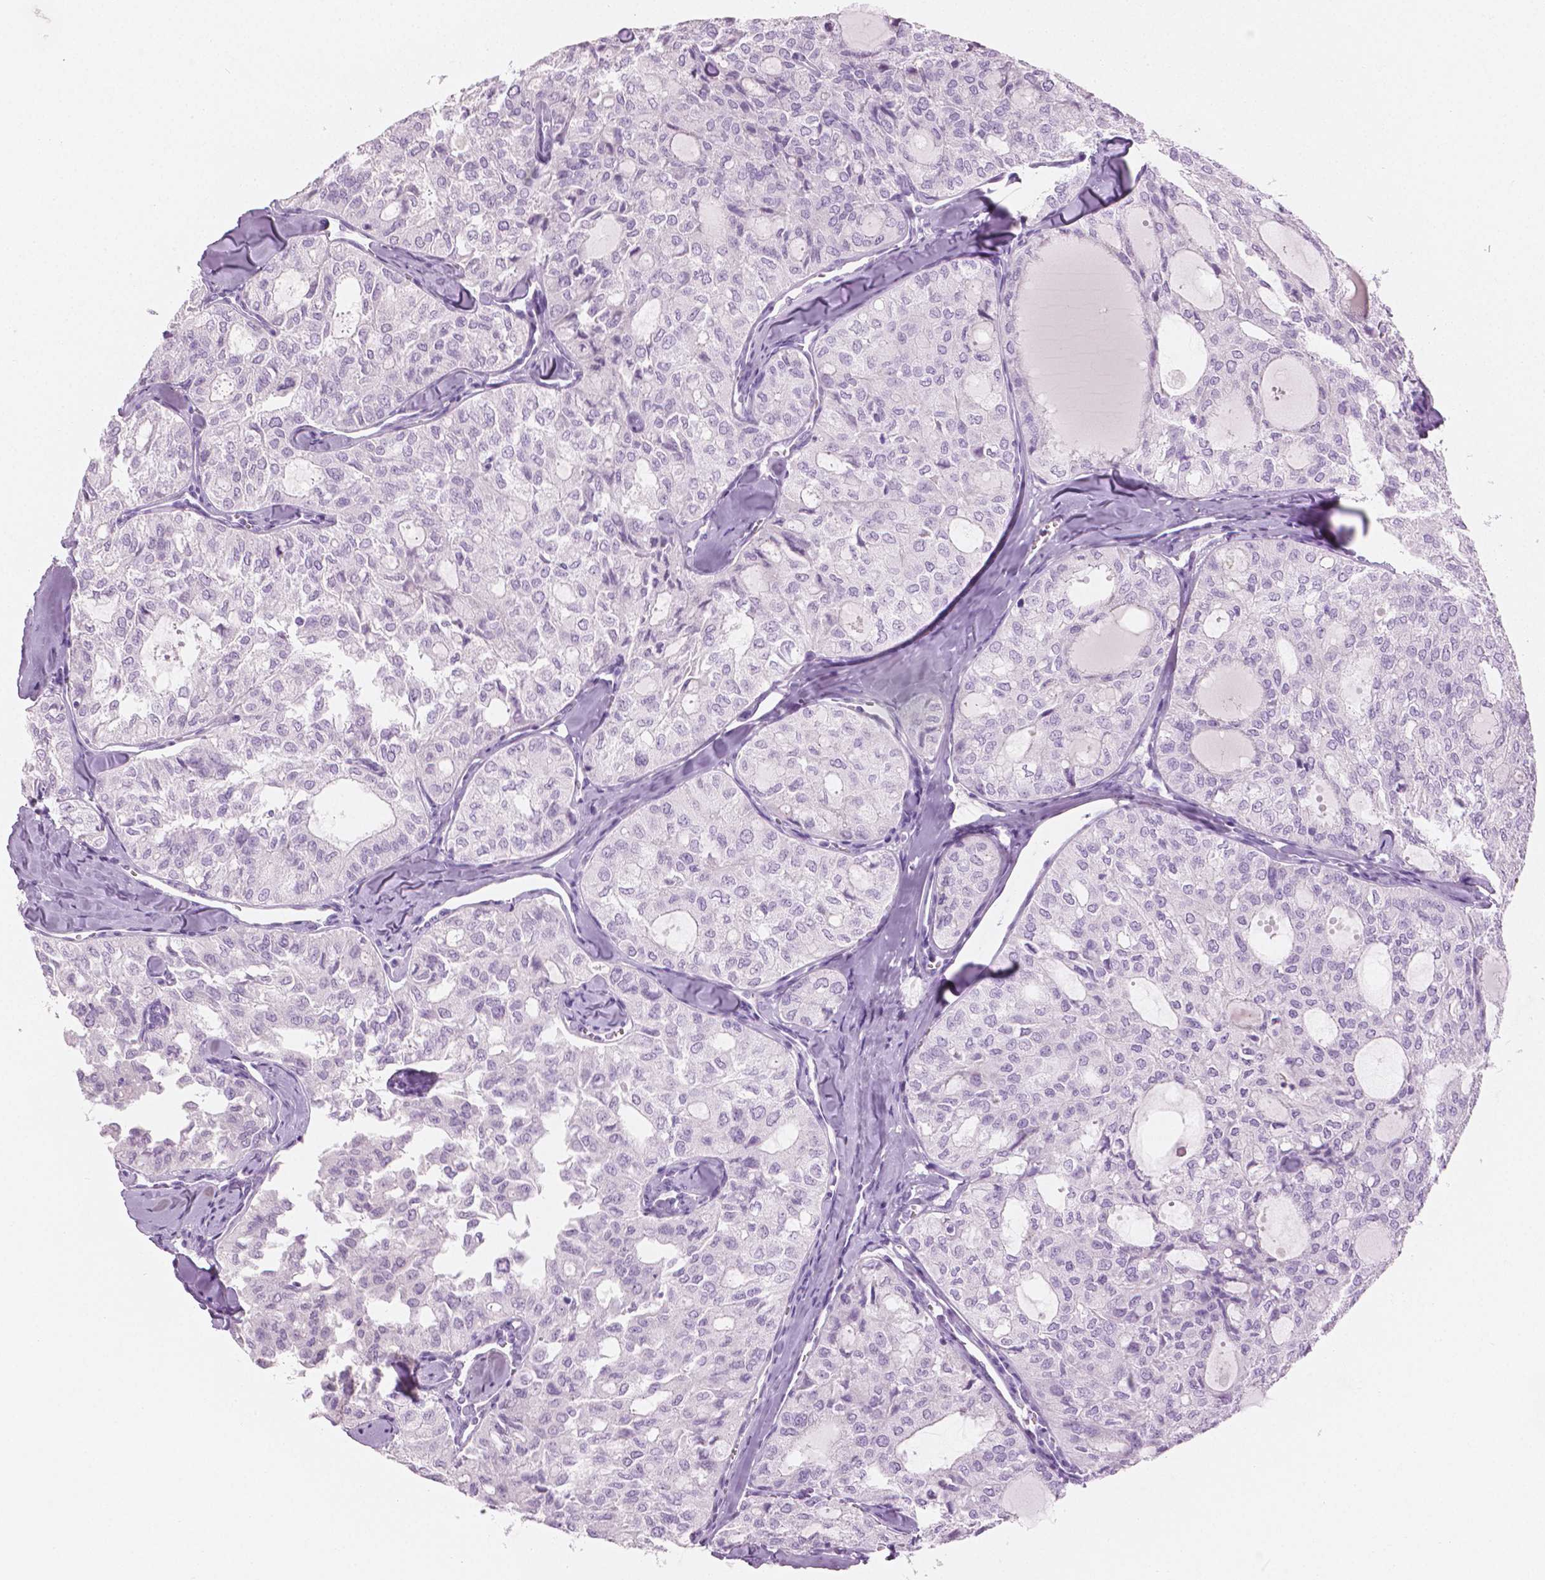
{"staining": {"intensity": "negative", "quantity": "none", "location": "none"}, "tissue": "thyroid cancer", "cell_type": "Tumor cells", "image_type": "cancer", "snomed": [{"axis": "morphology", "description": "Follicular adenoma carcinoma, NOS"}, {"axis": "topography", "description": "Thyroid gland"}], "caption": "The image shows no significant positivity in tumor cells of thyroid cancer.", "gene": "PLIN4", "patient": {"sex": "male", "age": 75}}